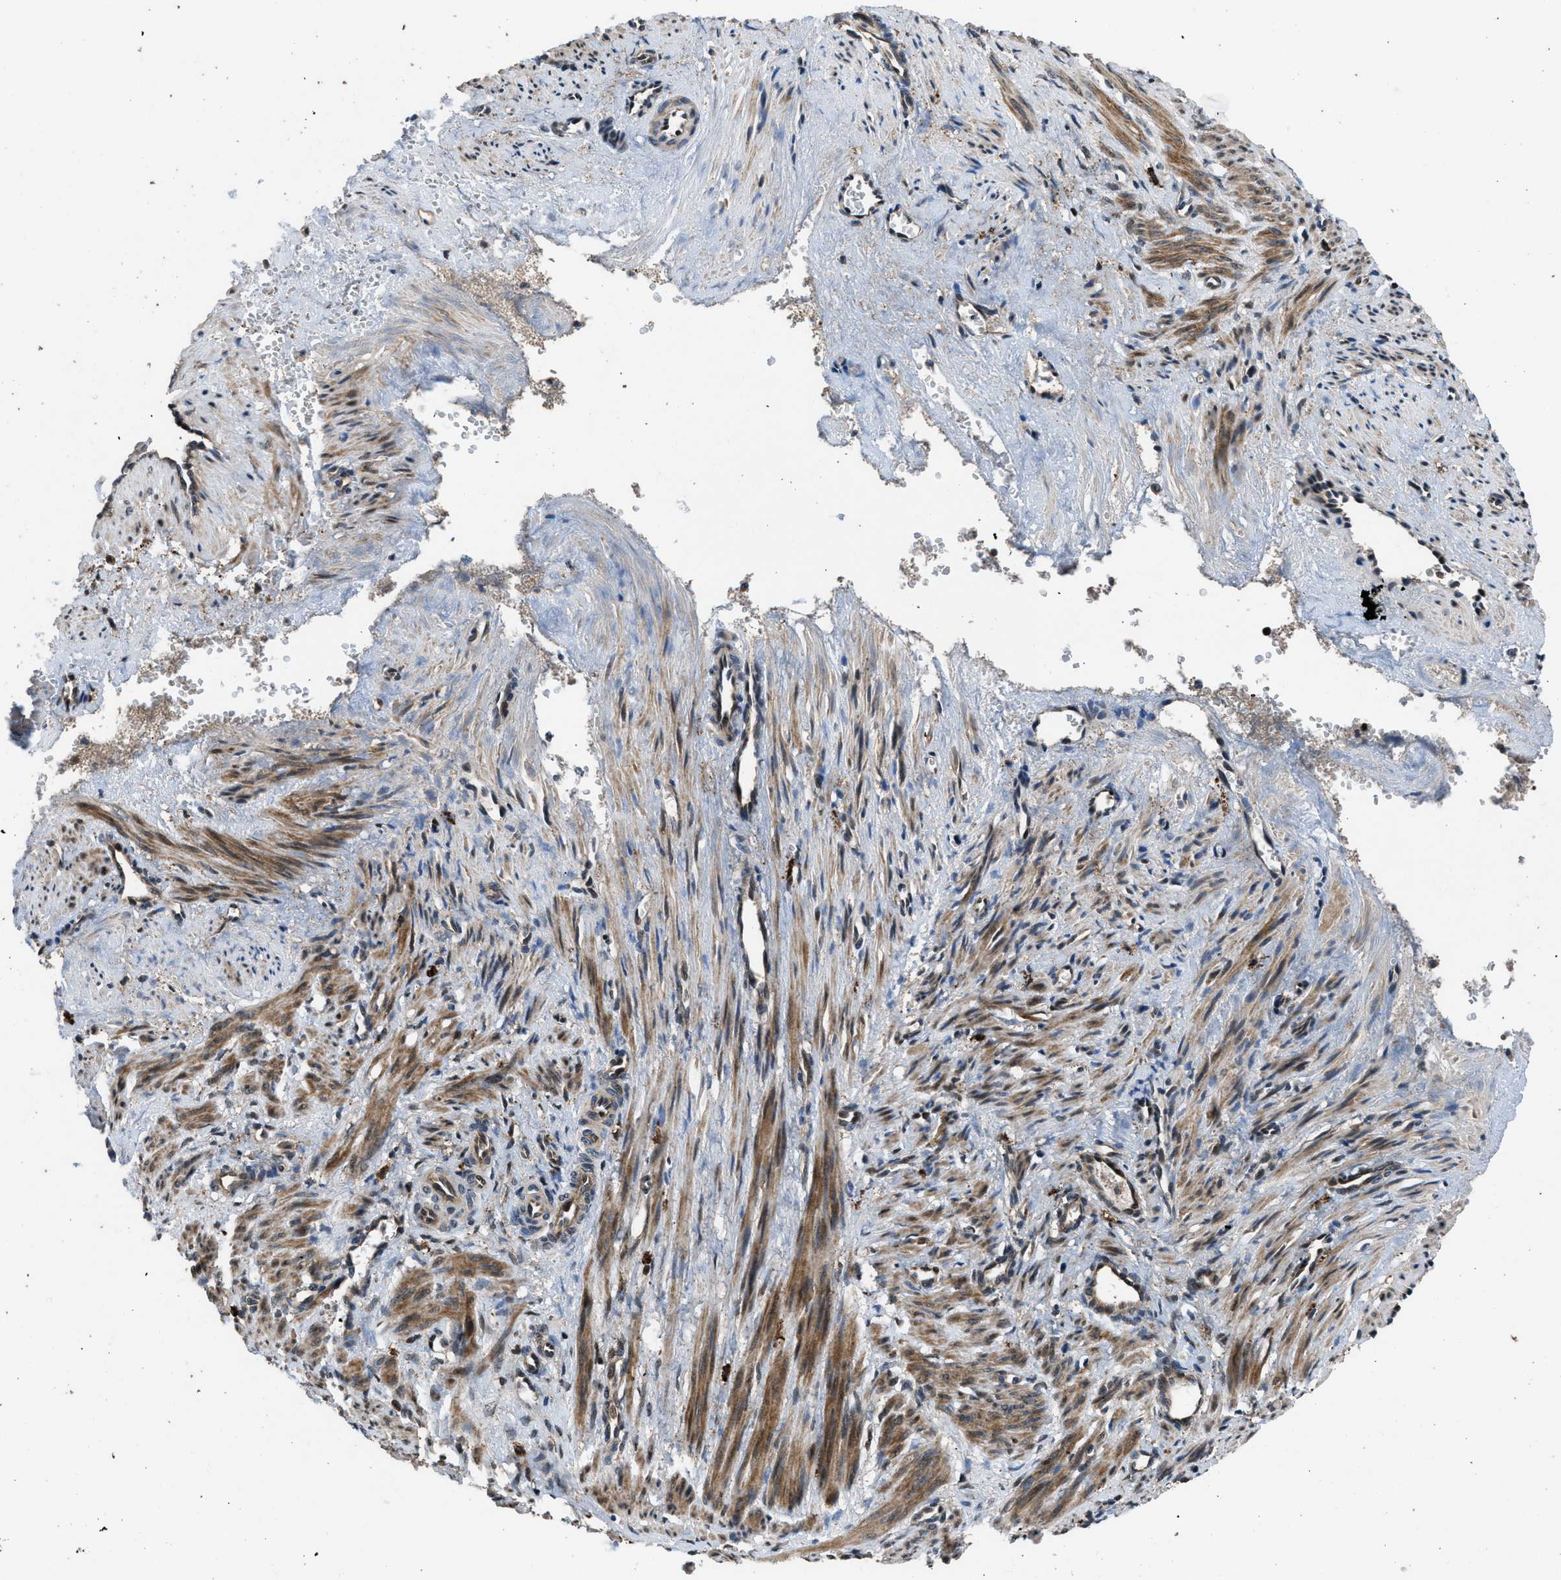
{"staining": {"intensity": "moderate", "quantity": ">75%", "location": "cytoplasmic/membranous"}, "tissue": "smooth muscle", "cell_type": "Smooth muscle cells", "image_type": "normal", "snomed": [{"axis": "morphology", "description": "Normal tissue, NOS"}, {"axis": "topography", "description": "Endometrium"}], "caption": "Normal smooth muscle exhibits moderate cytoplasmic/membranous positivity in approximately >75% of smooth muscle cells, visualized by immunohistochemistry. (brown staining indicates protein expression, while blue staining denotes nuclei).", "gene": "CTBS", "patient": {"sex": "female", "age": 33}}